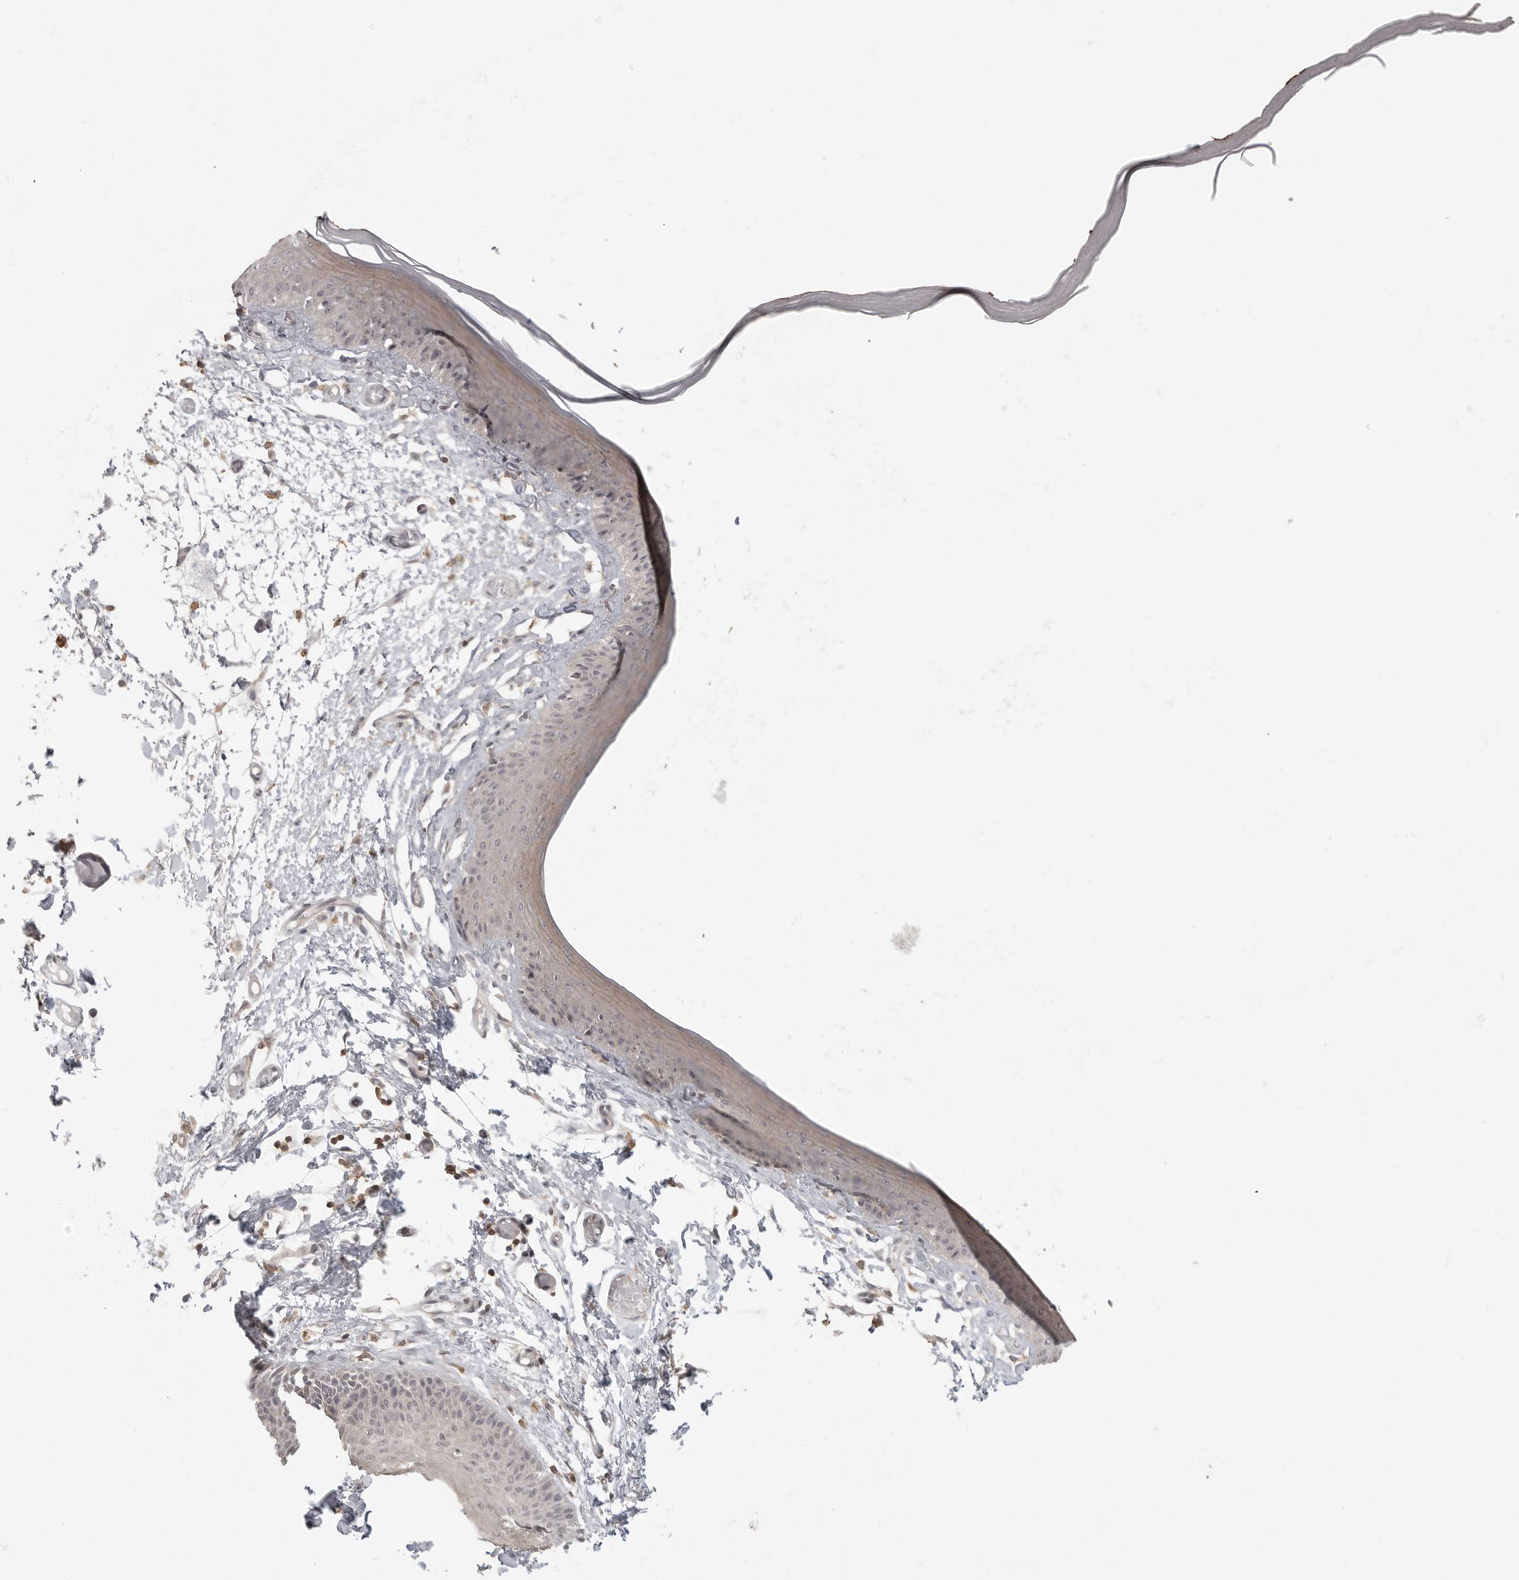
{"staining": {"intensity": "weak", "quantity": ">75%", "location": "cytoplasmic/membranous"}, "tissue": "skin", "cell_type": "Epidermal cells", "image_type": "normal", "snomed": [{"axis": "morphology", "description": "Normal tissue, NOS"}, {"axis": "topography", "description": "Vulva"}], "caption": "Immunohistochemistry (DAB) staining of benign skin reveals weak cytoplasmic/membranous protein expression in approximately >75% of epidermal cells.", "gene": "DBNL", "patient": {"sex": "female", "age": 73}}